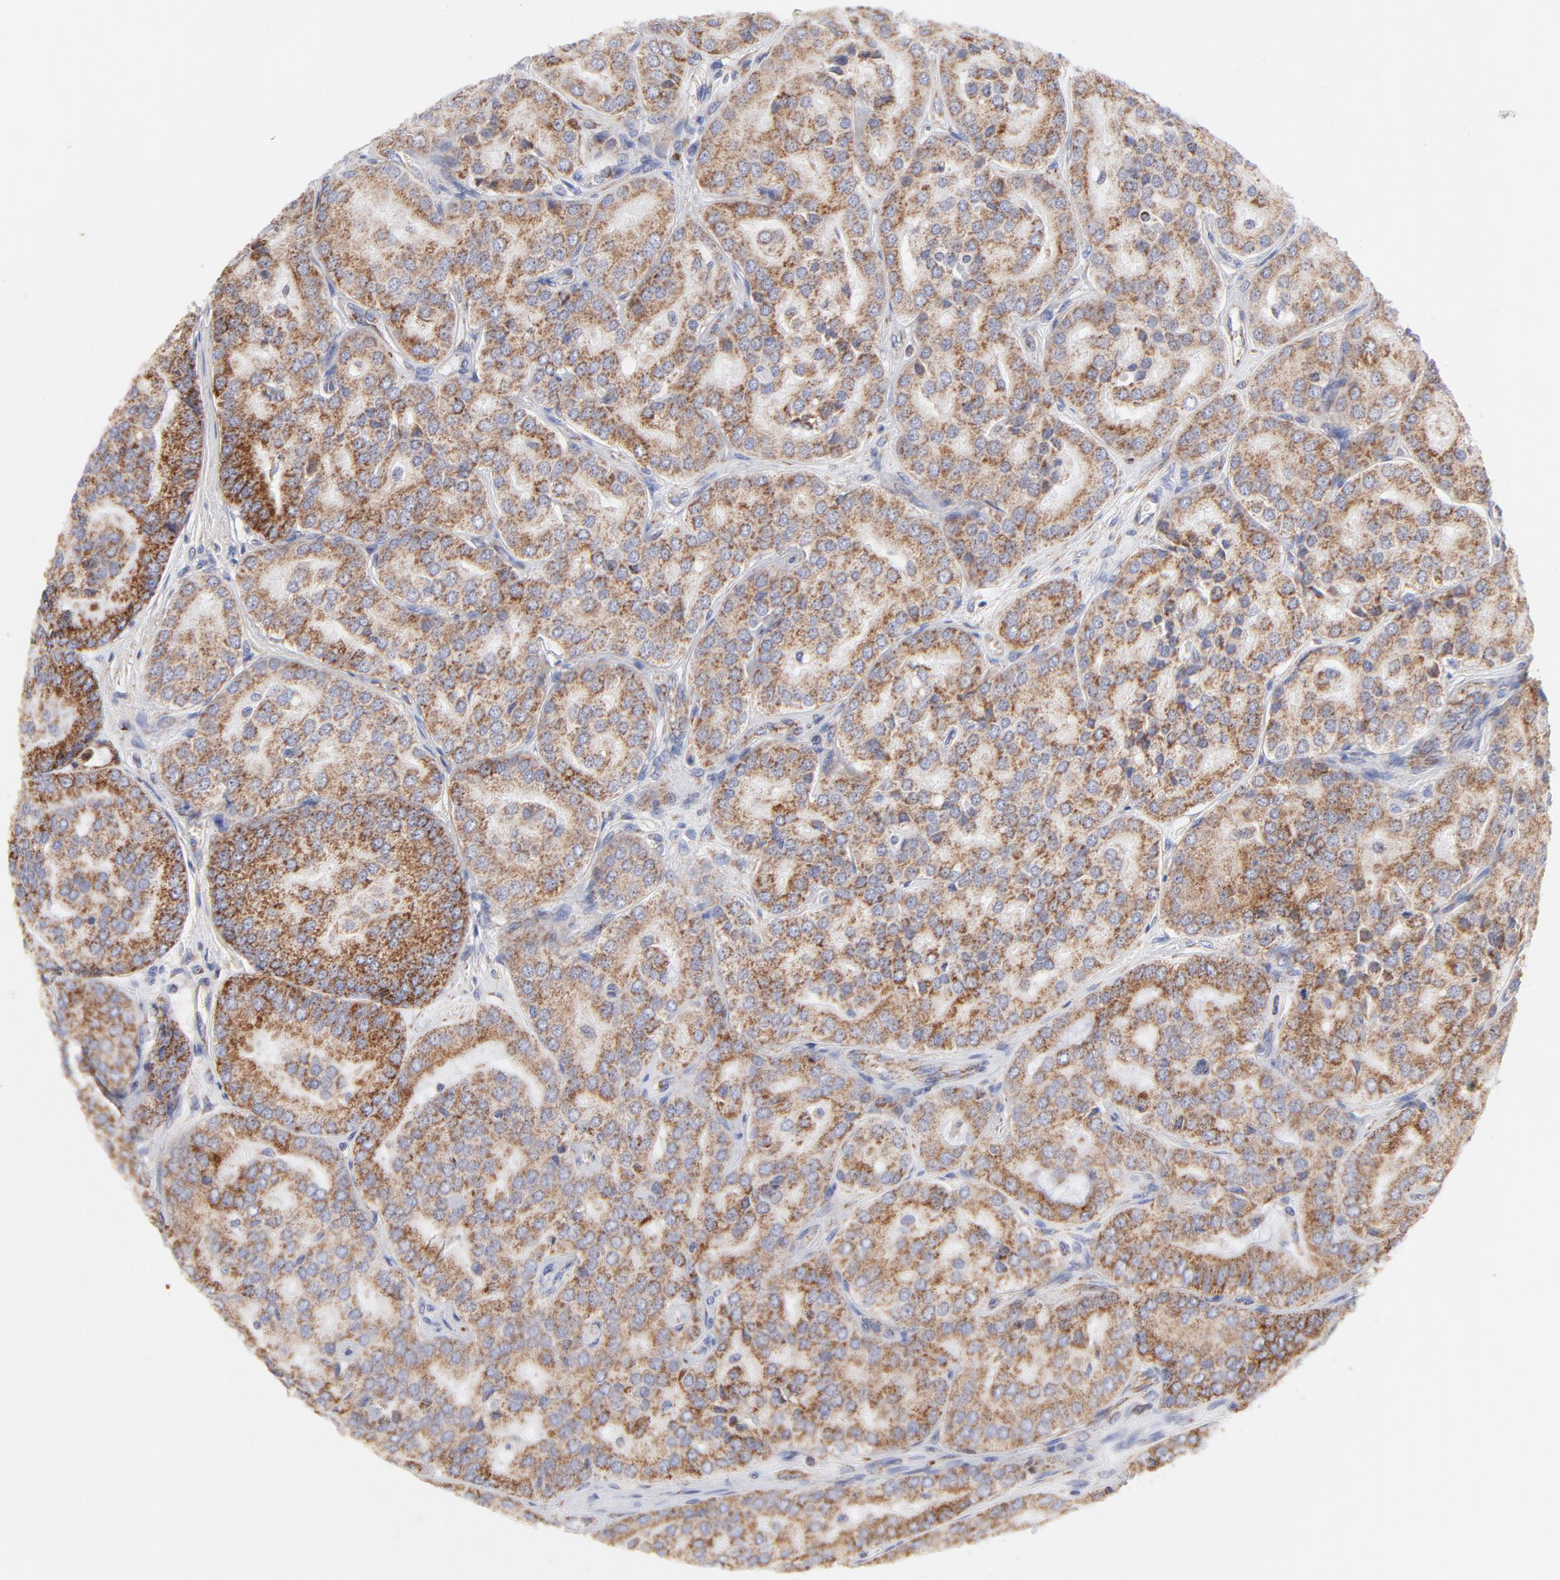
{"staining": {"intensity": "moderate", "quantity": ">75%", "location": "cytoplasmic/membranous"}, "tissue": "prostate cancer", "cell_type": "Tumor cells", "image_type": "cancer", "snomed": [{"axis": "morphology", "description": "Adenocarcinoma, High grade"}, {"axis": "topography", "description": "Prostate"}], "caption": "About >75% of tumor cells in prostate high-grade adenocarcinoma display moderate cytoplasmic/membranous protein staining as visualized by brown immunohistochemical staining.", "gene": "TIMM8A", "patient": {"sex": "male", "age": 64}}